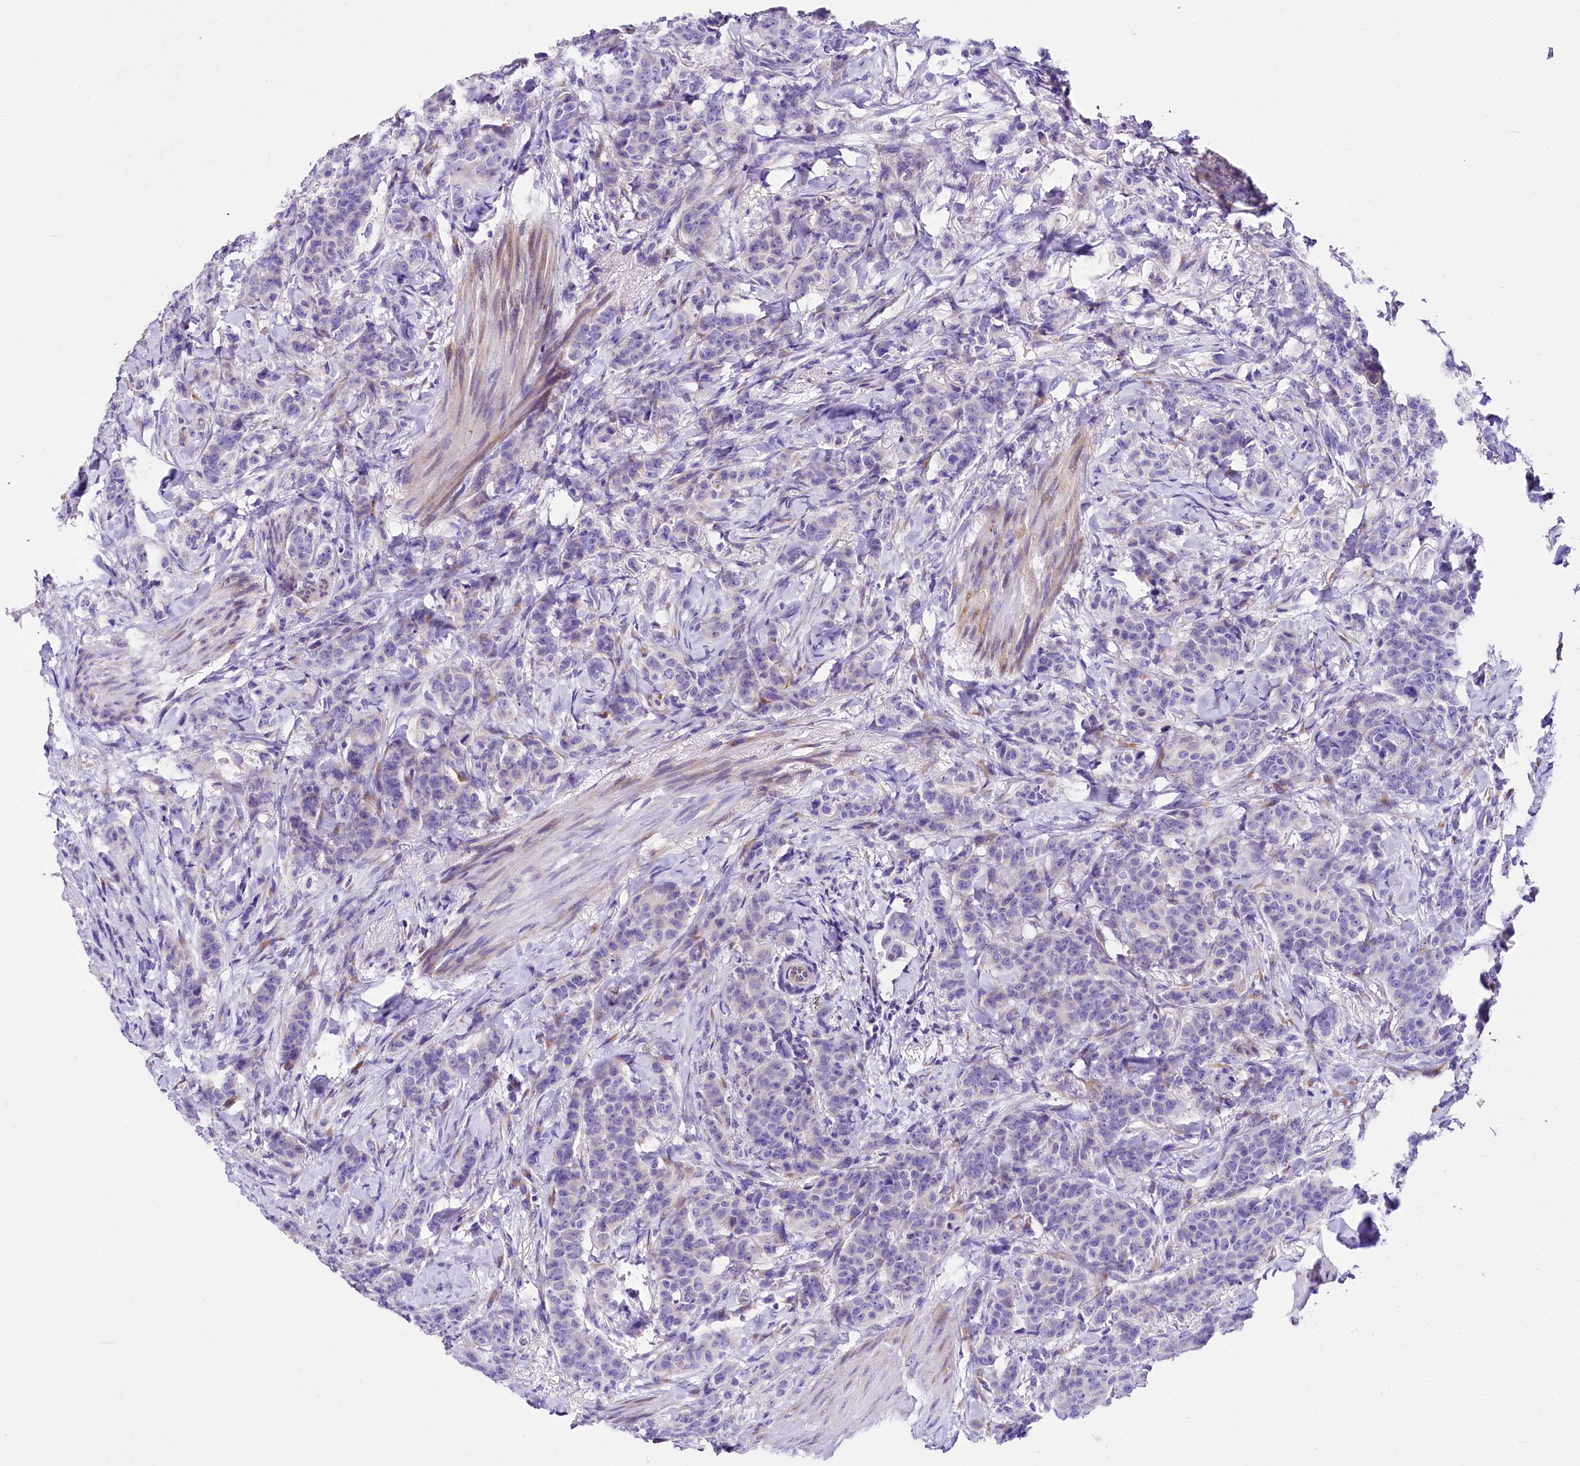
{"staining": {"intensity": "negative", "quantity": "none", "location": "none"}, "tissue": "breast cancer", "cell_type": "Tumor cells", "image_type": "cancer", "snomed": [{"axis": "morphology", "description": "Duct carcinoma"}, {"axis": "topography", "description": "Breast"}], "caption": "Immunohistochemistry (IHC) photomicrograph of human breast cancer stained for a protein (brown), which reveals no staining in tumor cells.", "gene": "A2ML1", "patient": {"sex": "female", "age": 40}}